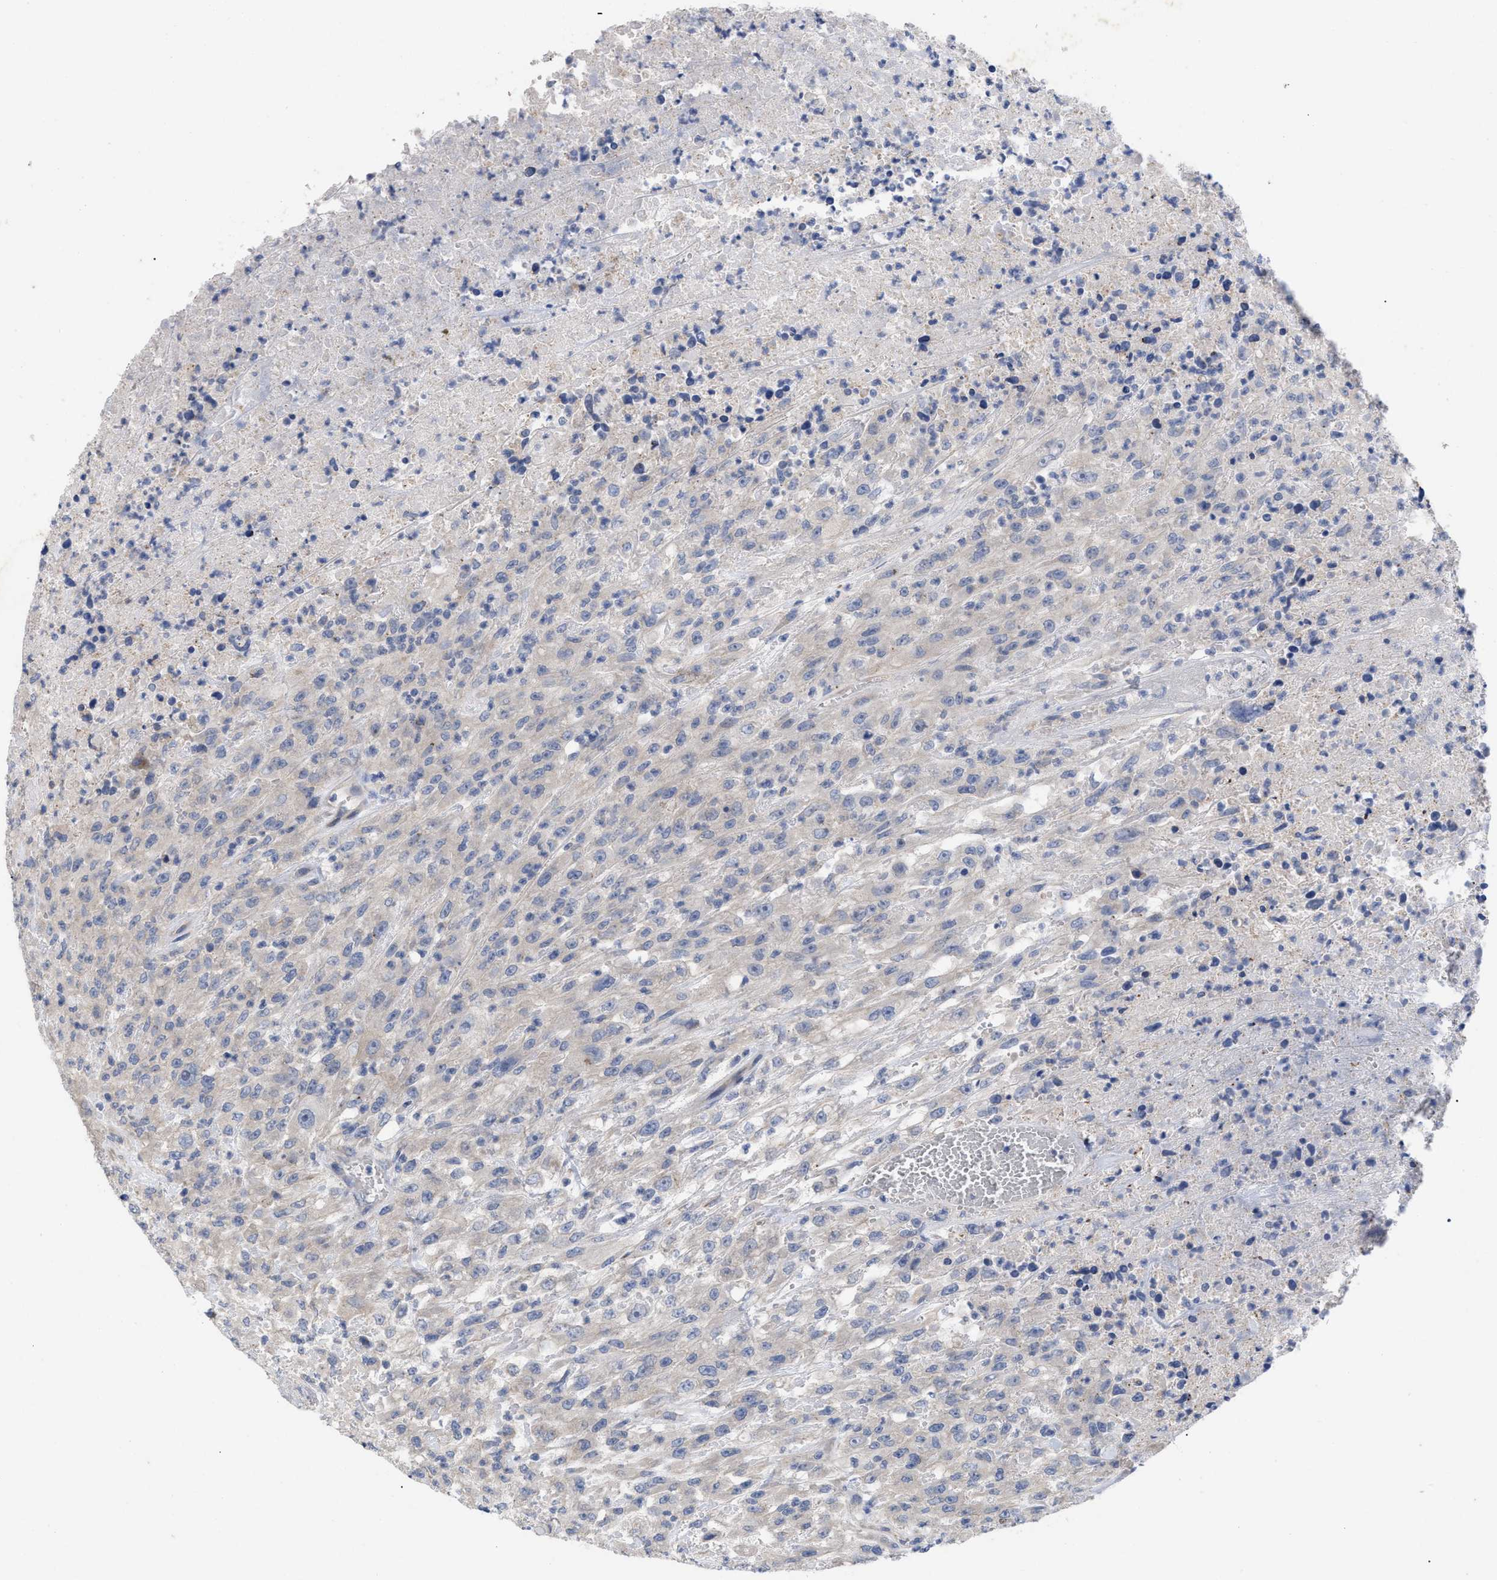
{"staining": {"intensity": "negative", "quantity": "none", "location": "none"}, "tissue": "urothelial cancer", "cell_type": "Tumor cells", "image_type": "cancer", "snomed": [{"axis": "morphology", "description": "Urothelial carcinoma, High grade"}, {"axis": "topography", "description": "Urinary bladder"}], "caption": "Tumor cells are negative for protein expression in human high-grade urothelial carcinoma.", "gene": "VIP", "patient": {"sex": "male", "age": 46}}